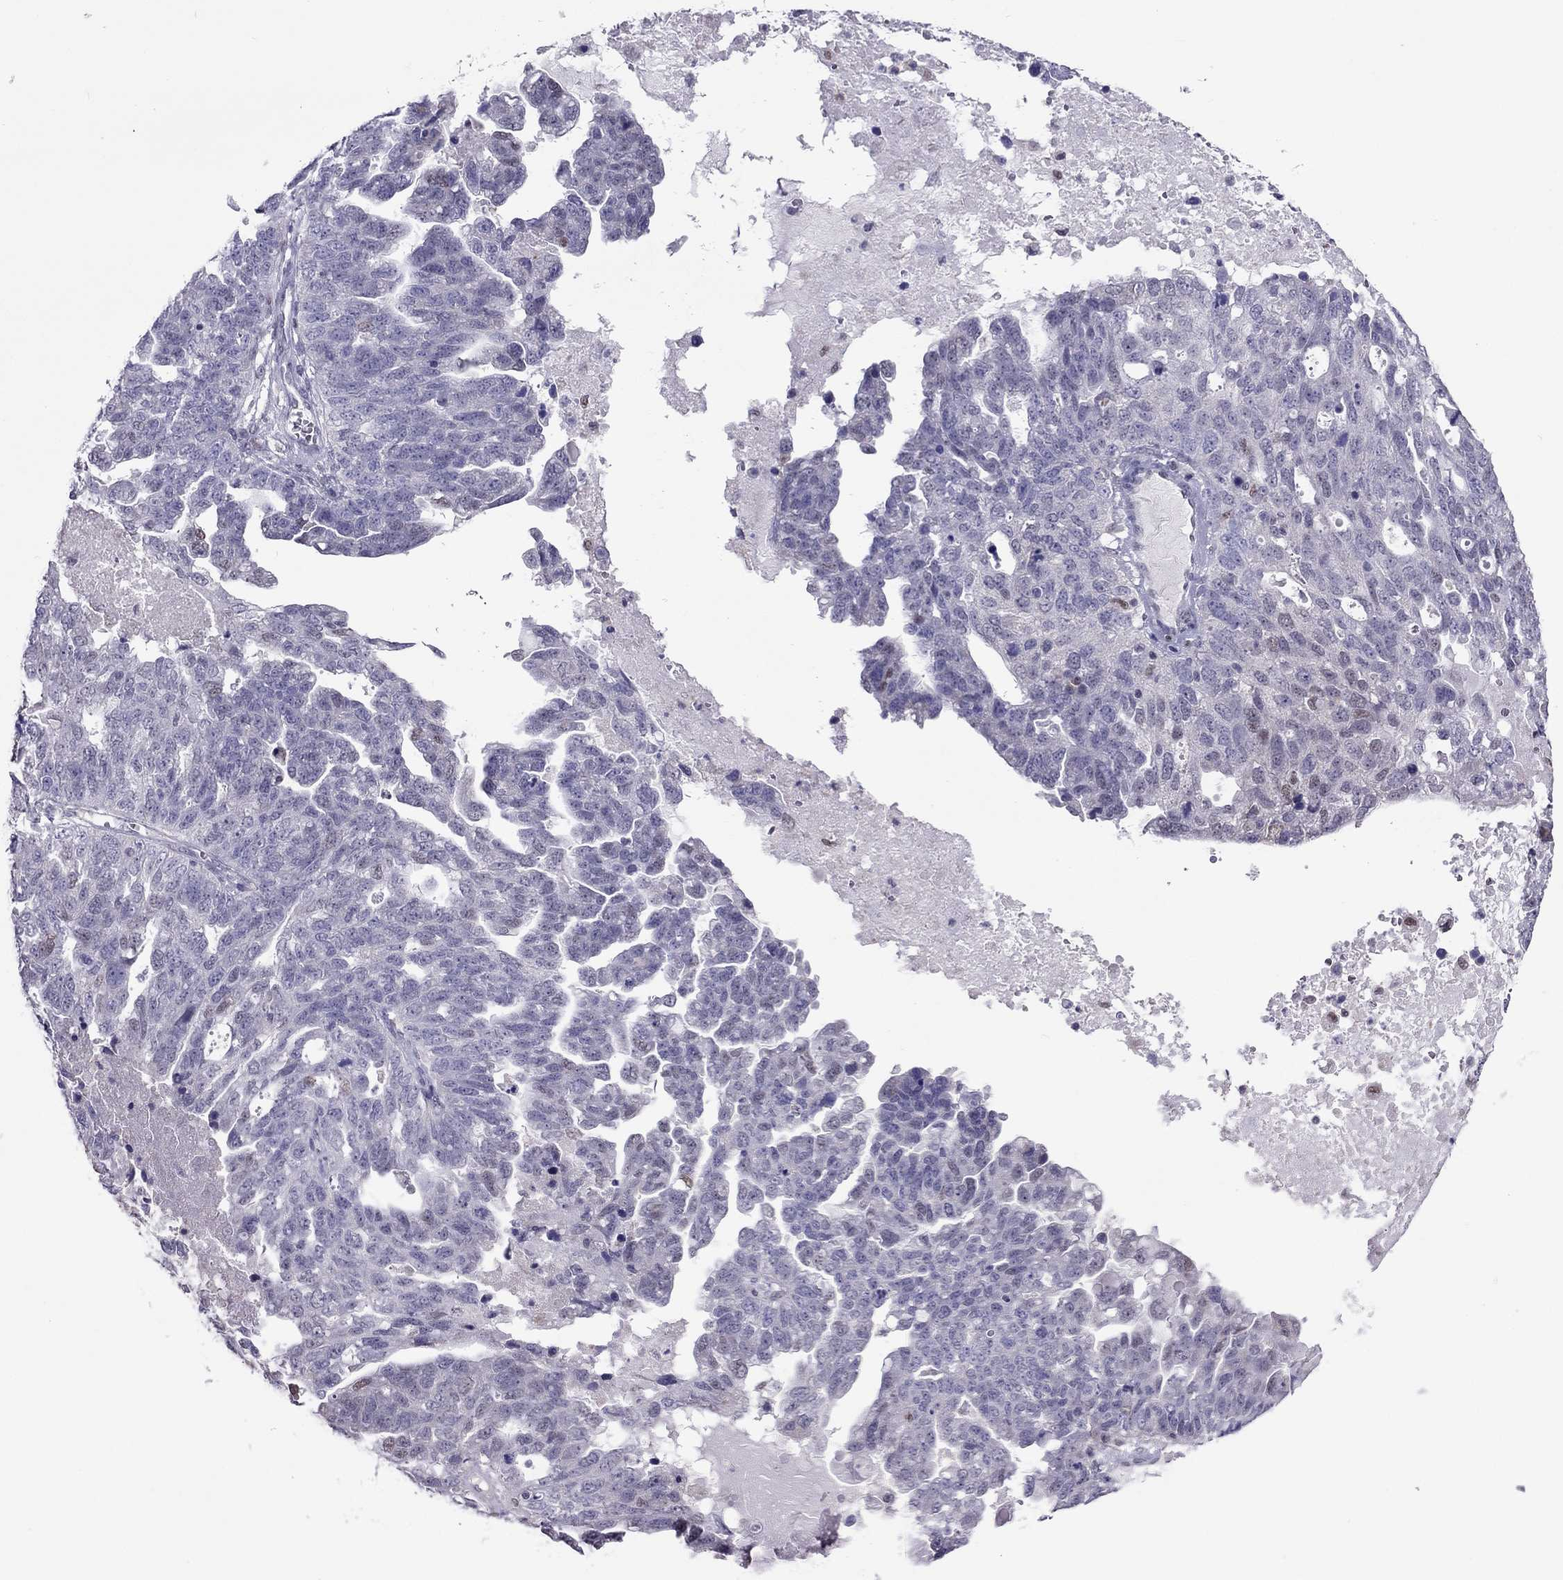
{"staining": {"intensity": "negative", "quantity": "none", "location": "none"}, "tissue": "ovarian cancer", "cell_type": "Tumor cells", "image_type": "cancer", "snomed": [{"axis": "morphology", "description": "Cystadenocarcinoma, serous, NOS"}, {"axis": "topography", "description": "Ovary"}], "caption": "This is an immunohistochemistry histopathology image of serous cystadenocarcinoma (ovarian). There is no positivity in tumor cells.", "gene": "SPINT3", "patient": {"sex": "female", "age": 71}}